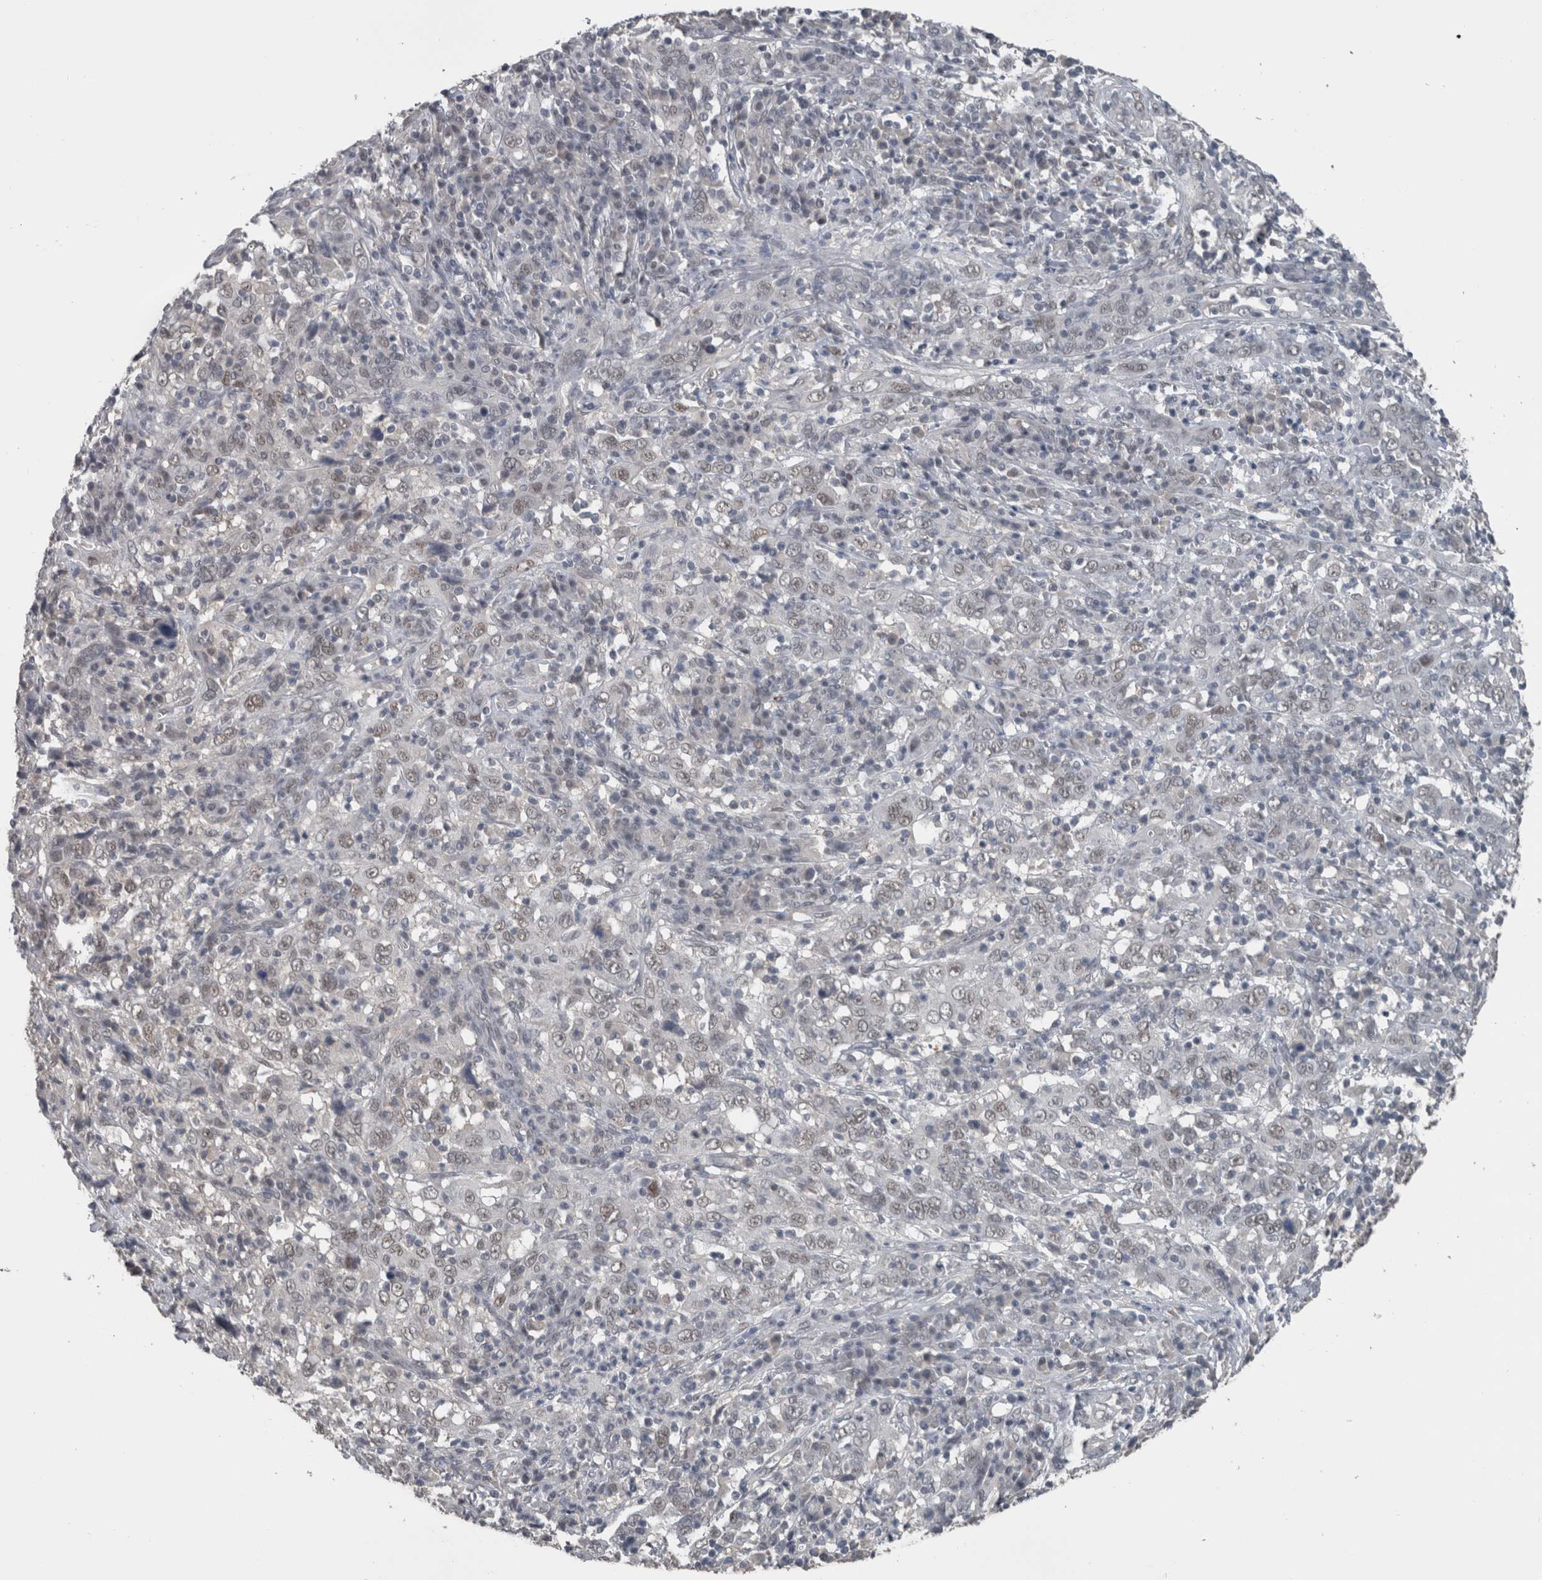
{"staining": {"intensity": "weak", "quantity": "25%-75%", "location": "nuclear"}, "tissue": "cervical cancer", "cell_type": "Tumor cells", "image_type": "cancer", "snomed": [{"axis": "morphology", "description": "Squamous cell carcinoma, NOS"}, {"axis": "topography", "description": "Cervix"}], "caption": "A low amount of weak nuclear expression is appreciated in approximately 25%-75% of tumor cells in cervical squamous cell carcinoma tissue.", "gene": "ZBTB21", "patient": {"sex": "female", "age": 46}}